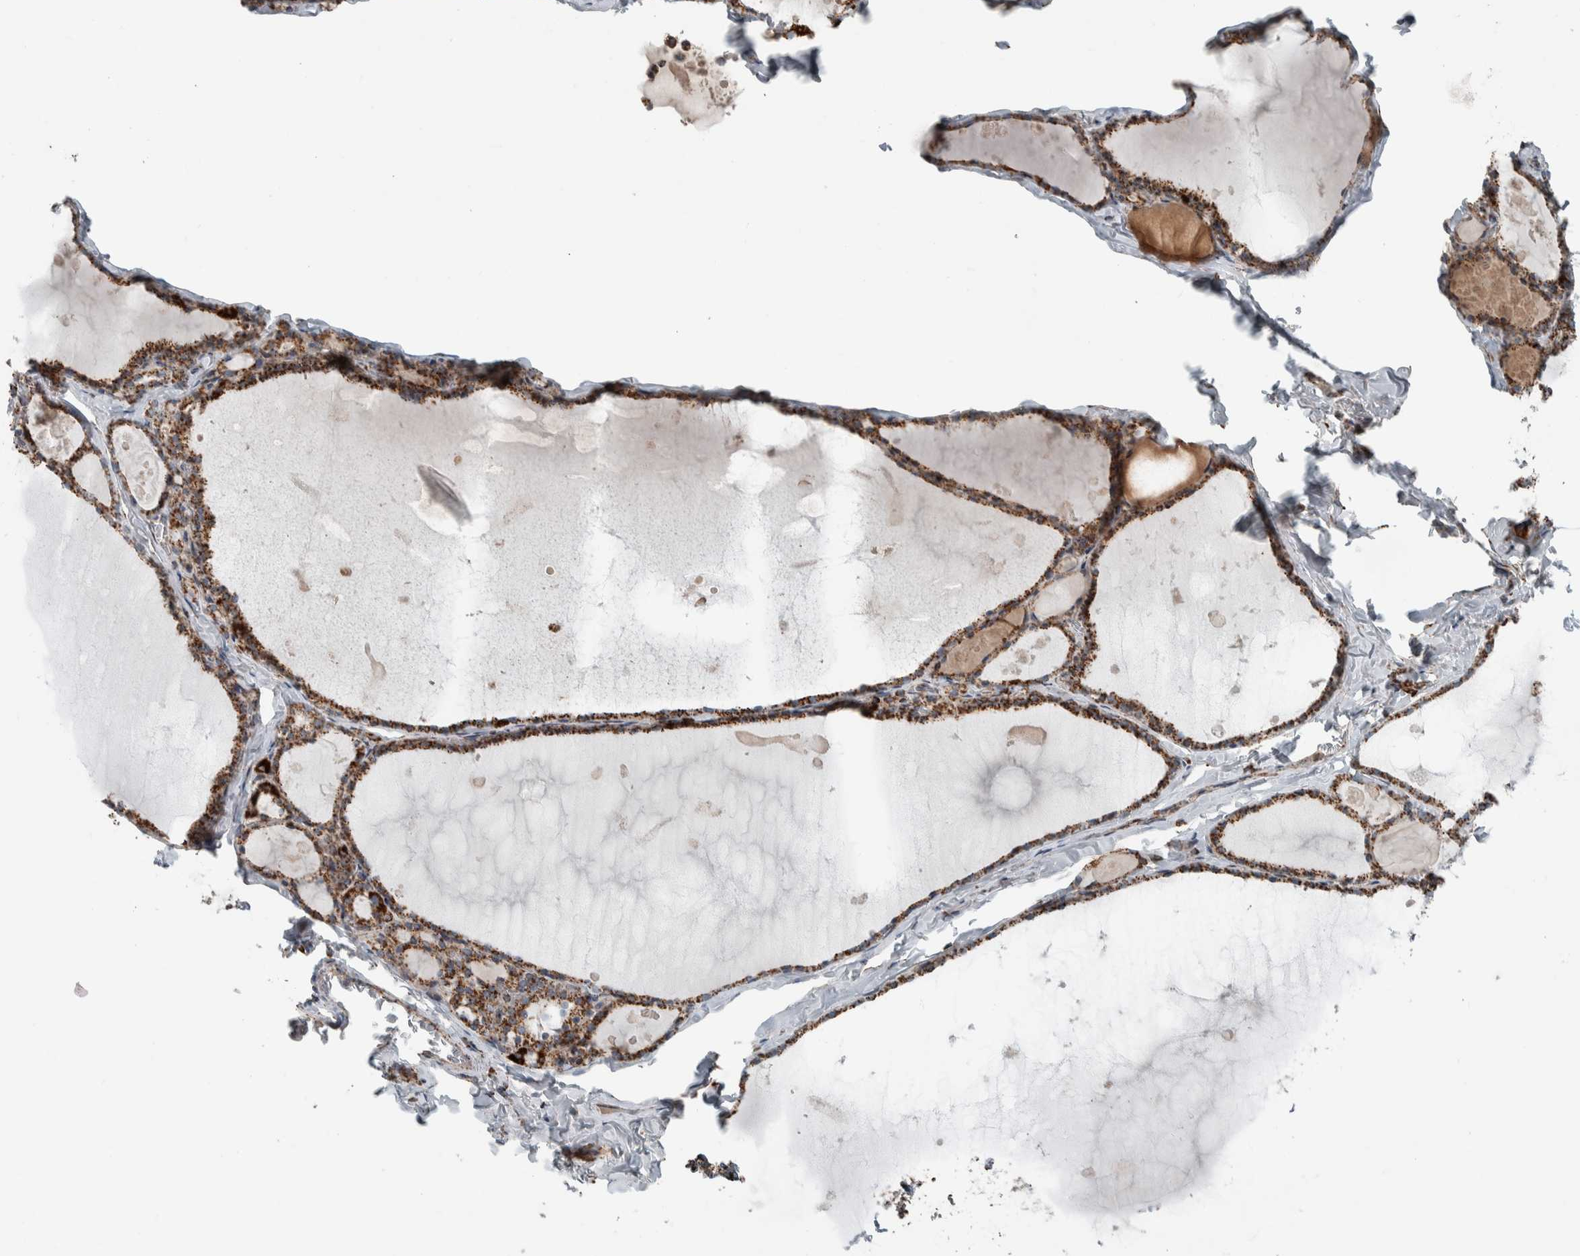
{"staining": {"intensity": "strong", "quantity": ">75%", "location": "cytoplasmic/membranous"}, "tissue": "thyroid gland", "cell_type": "Glandular cells", "image_type": "normal", "snomed": [{"axis": "morphology", "description": "Normal tissue, NOS"}, {"axis": "topography", "description": "Thyroid gland"}], "caption": "Glandular cells demonstrate strong cytoplasmic/membranous staining in about >75% of cells in normal thyroid gland.", "gene": "CNTROB", "patient": {"sex": "male", "age": 56}}